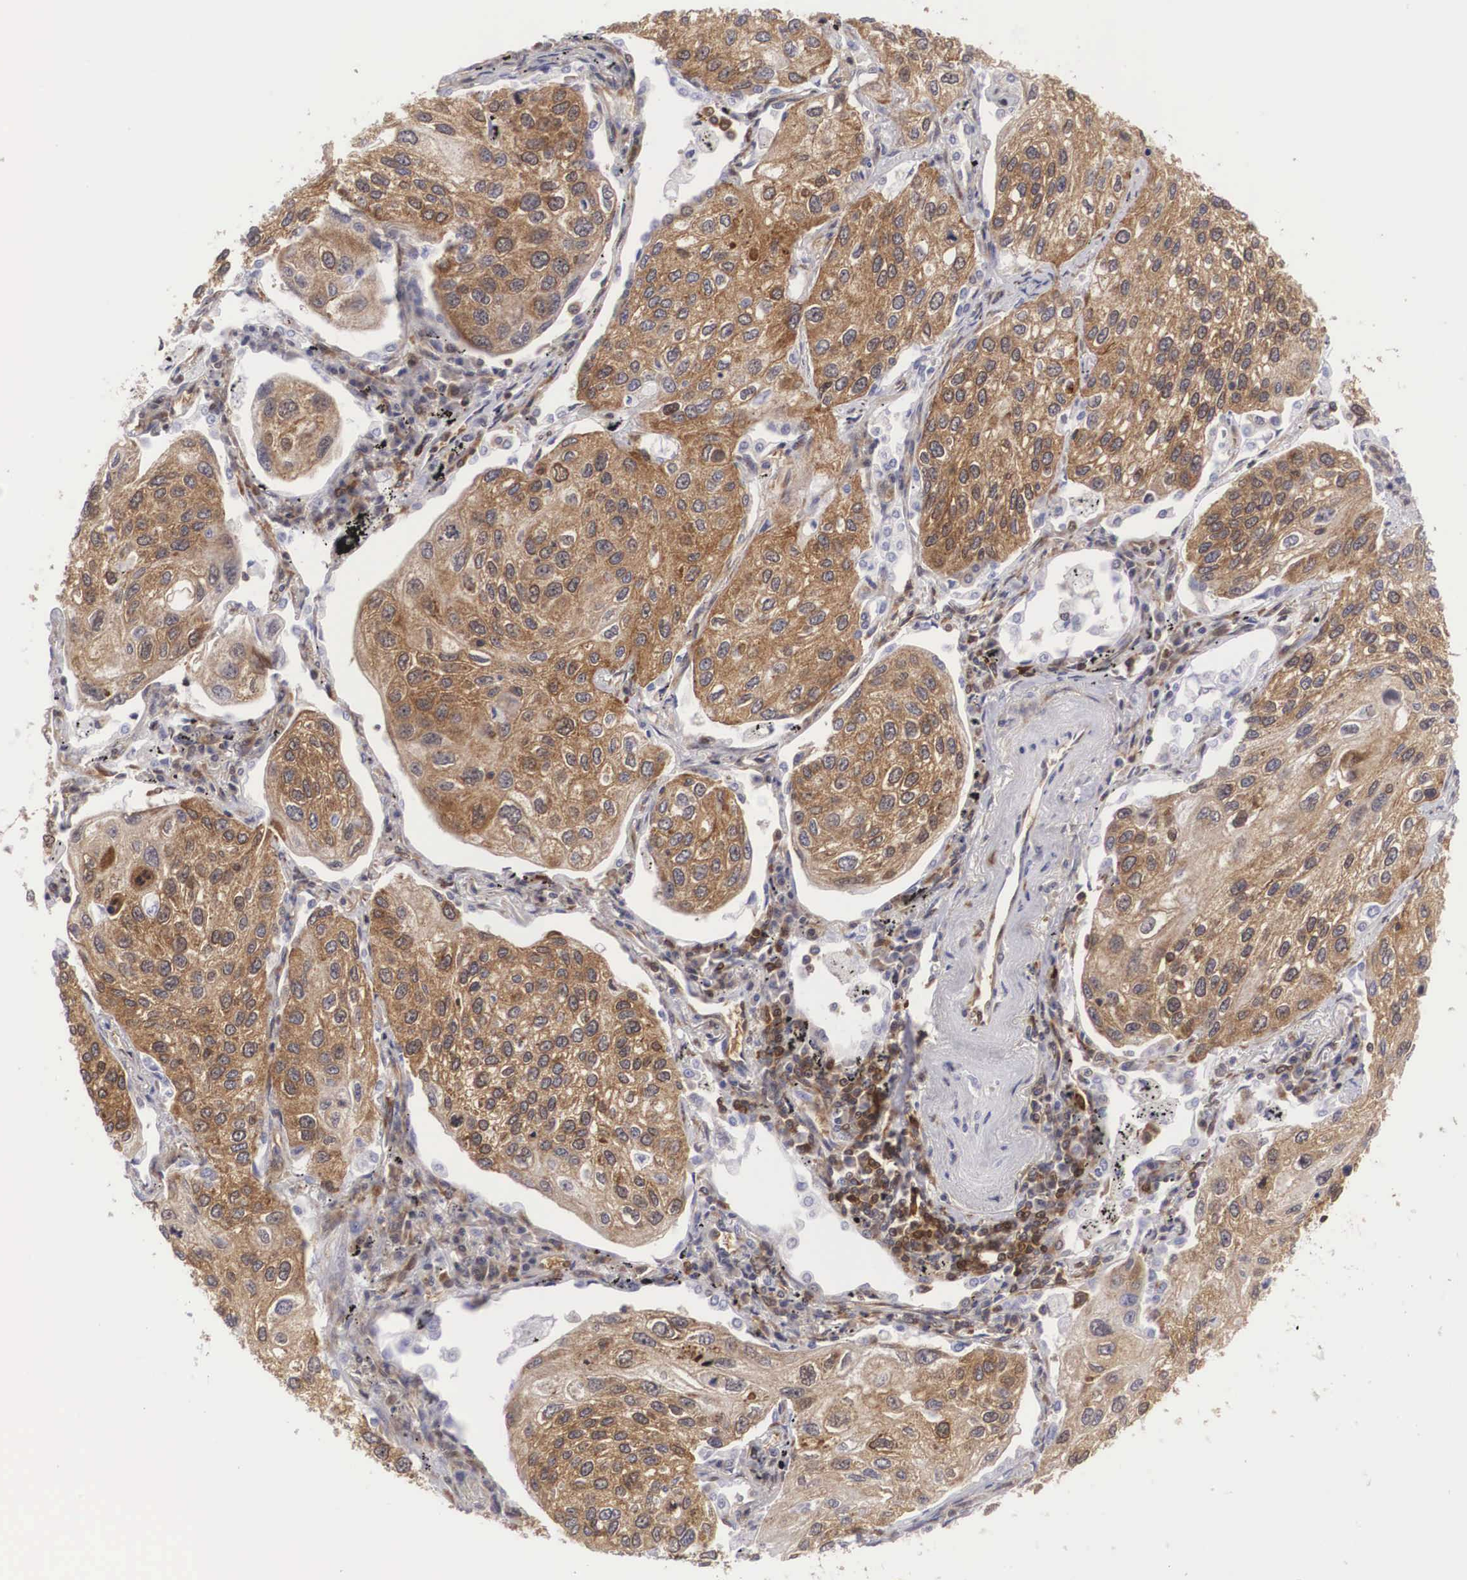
{"staining": {"intensity": "moderate", "quantity": ">75%", "location": "cytoplasmic/membranous,nuclear"}, "tissue": "lung cancer", "cell_type": "Tumor cells", "image_type": "cancer", "snomed": [{"axis": "morphology", "description": "Squamous cell carcinoma, NOS"}, {"axis": "topography", "description": "Lung"}], "caption": "Human lung cancer (squamous cell carcinoma) stained with a brown dye displays moderate cytoplasmic/membranous and nuclear positive expression in approximately >75% of tumor cells.", "gene": "ADSL", "patient": {"sex": "male", "age": 75}}